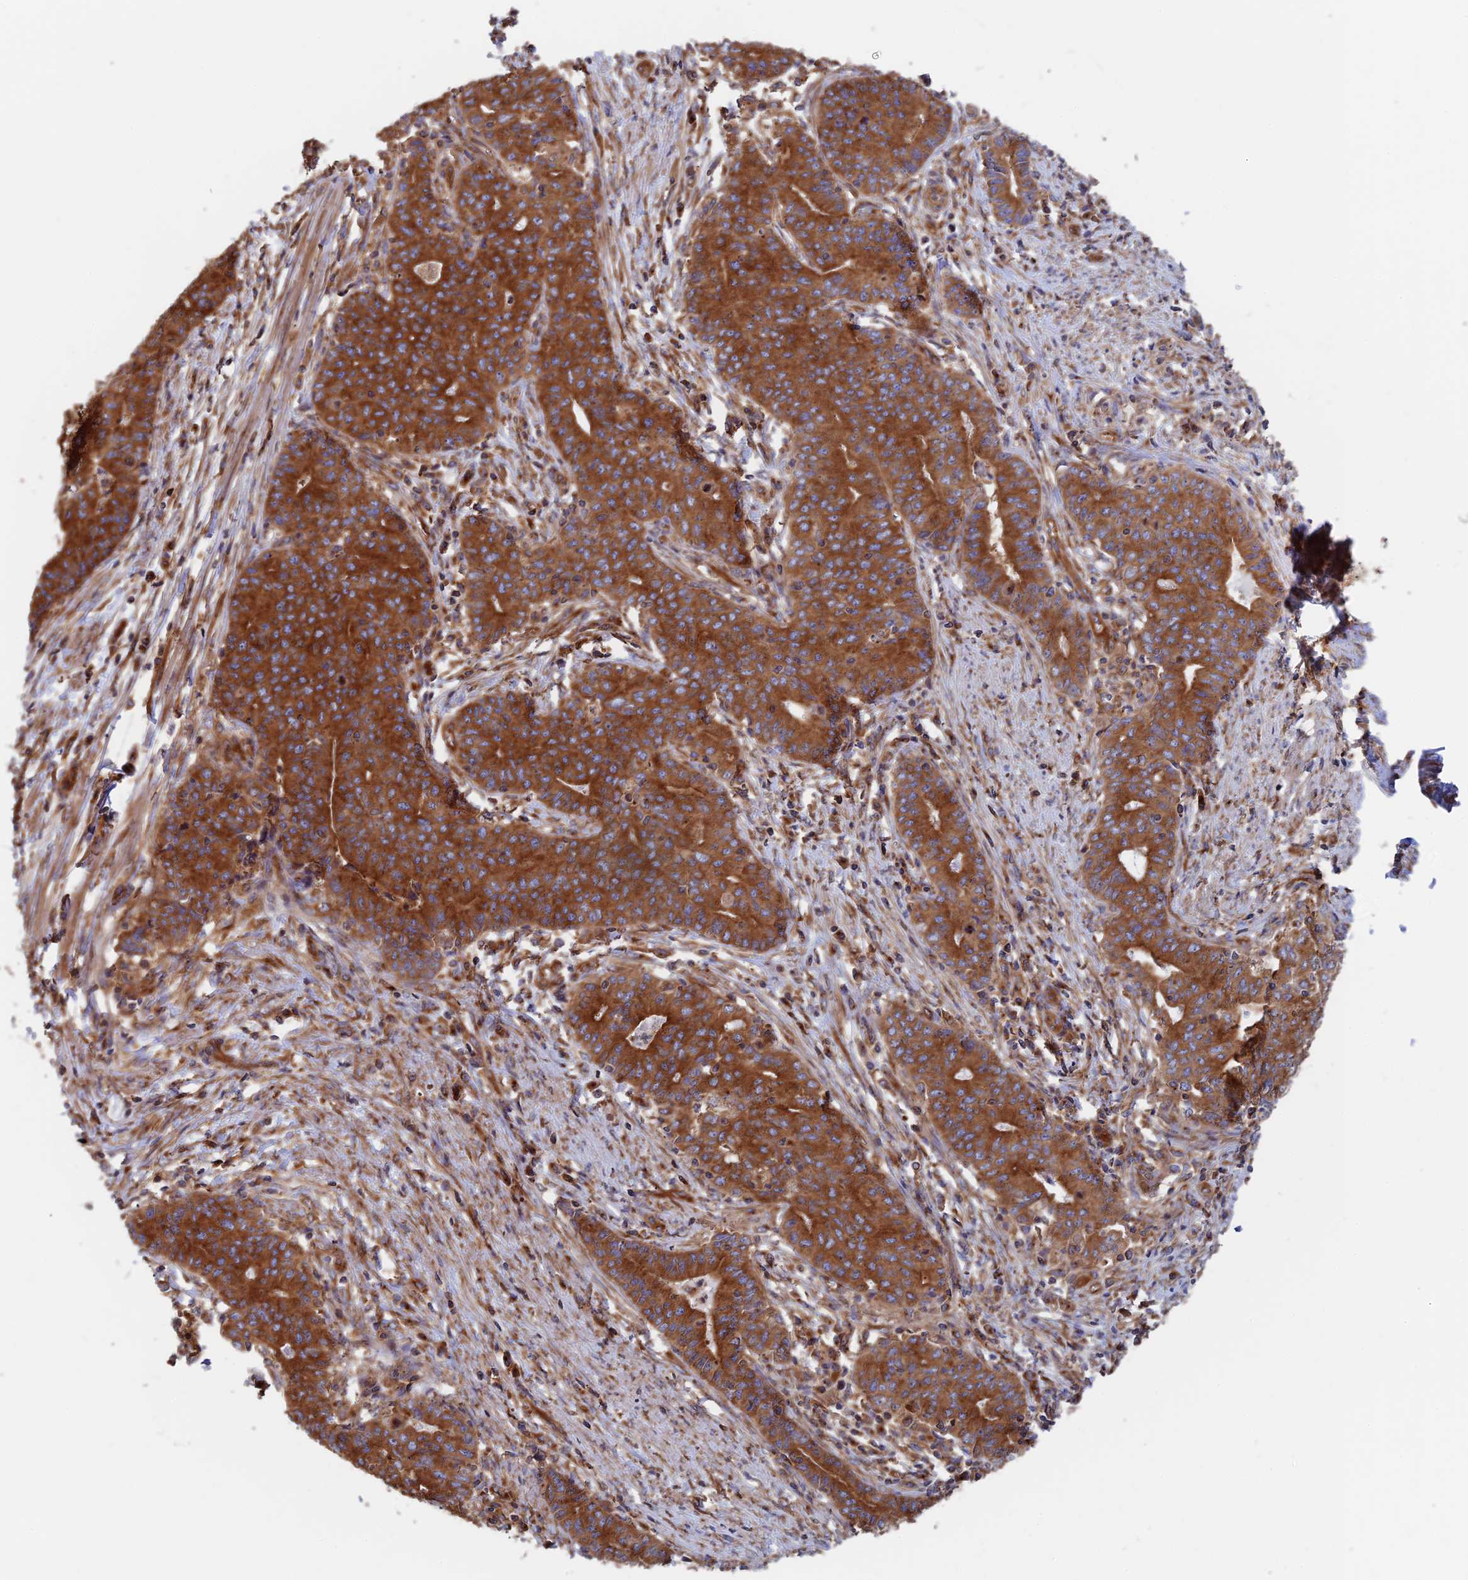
{"staining": {"intensity": "strong", "quantity": ">75%", "location": "cytoplasmic/membranous"}, "tissue": "endometrial cancer", "cell_type": "Tumor cells", "image_type": "cancer", "snomed": [{"axis": "morphology", "description": "Adenocarcinoma, NOS"}, {"axis": "topography", "description": "Endometrium"}], "caption": "About >75% of tumor cells in endometrial cancer (adenocarcinoma) display strong cytoplasmic/membranous protein staining as visualized by brown immunohistochemical staining.", "gene": "DCTN2", "patient": {"sex": "female", "age": 59}}